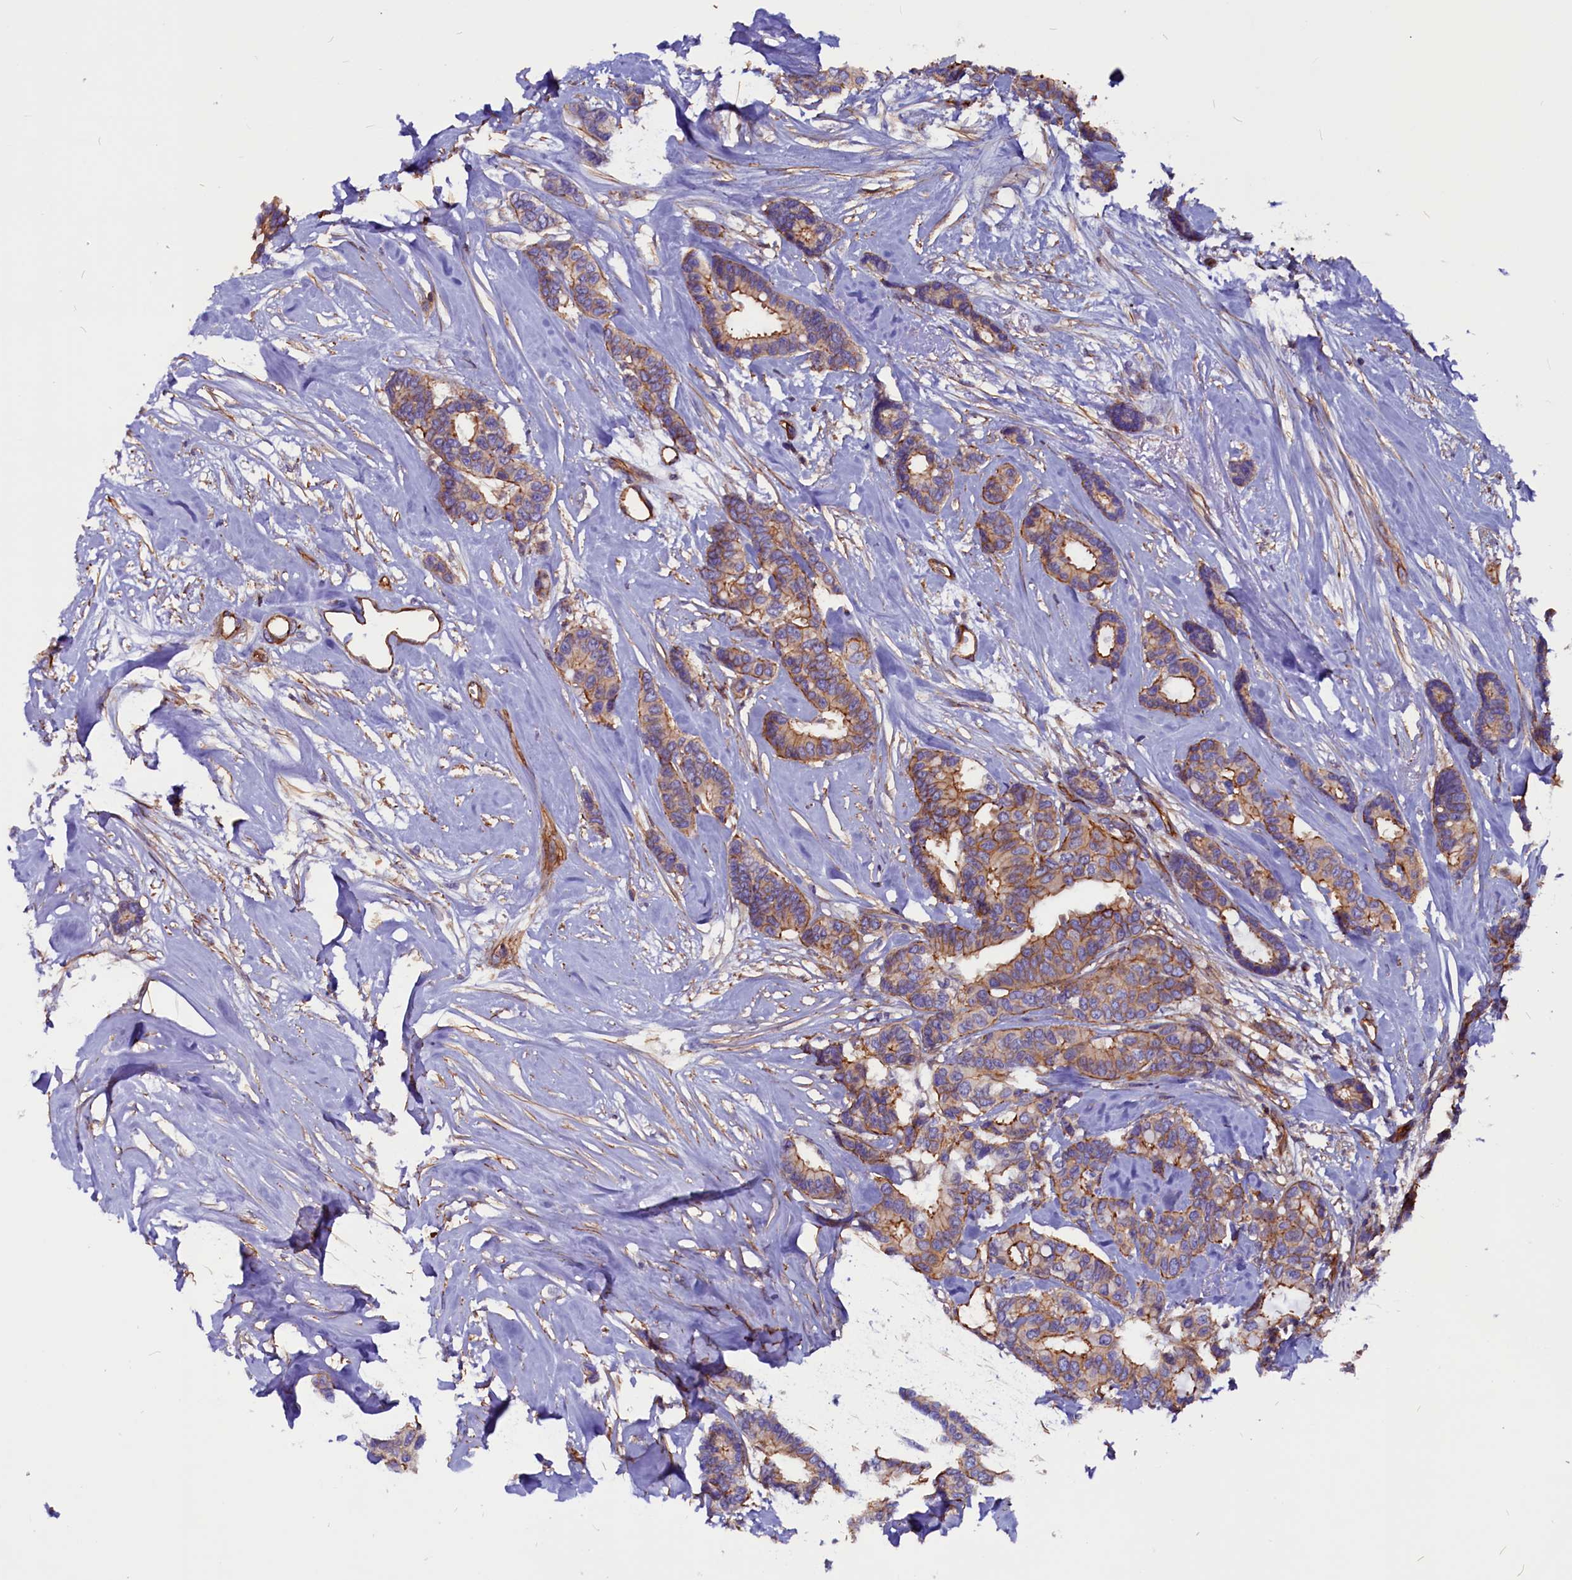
{"staining": {"intensity": "moderate", "quantity": "25%-75%", "location": "cytoplasmic/membranous"}, "tissue": "breast cancer", "cell_type": "Tumor cells", "image_type": "cancer", "snomed": [{"axis": "morphology", "description": "Duct carcinoma"}, {"axis": "topography", "description": "Breast"}], "caption": "Immunohistochemistry (IHC) image of human breast cancer stained for a protein (brown), which demonstrates medium levels of moderate cytoplasmic/membranous staining in approximately 25%-75% of tumor cells.", "gene": "ZNF749", "patient": {"sex": "female", "age": 87}}